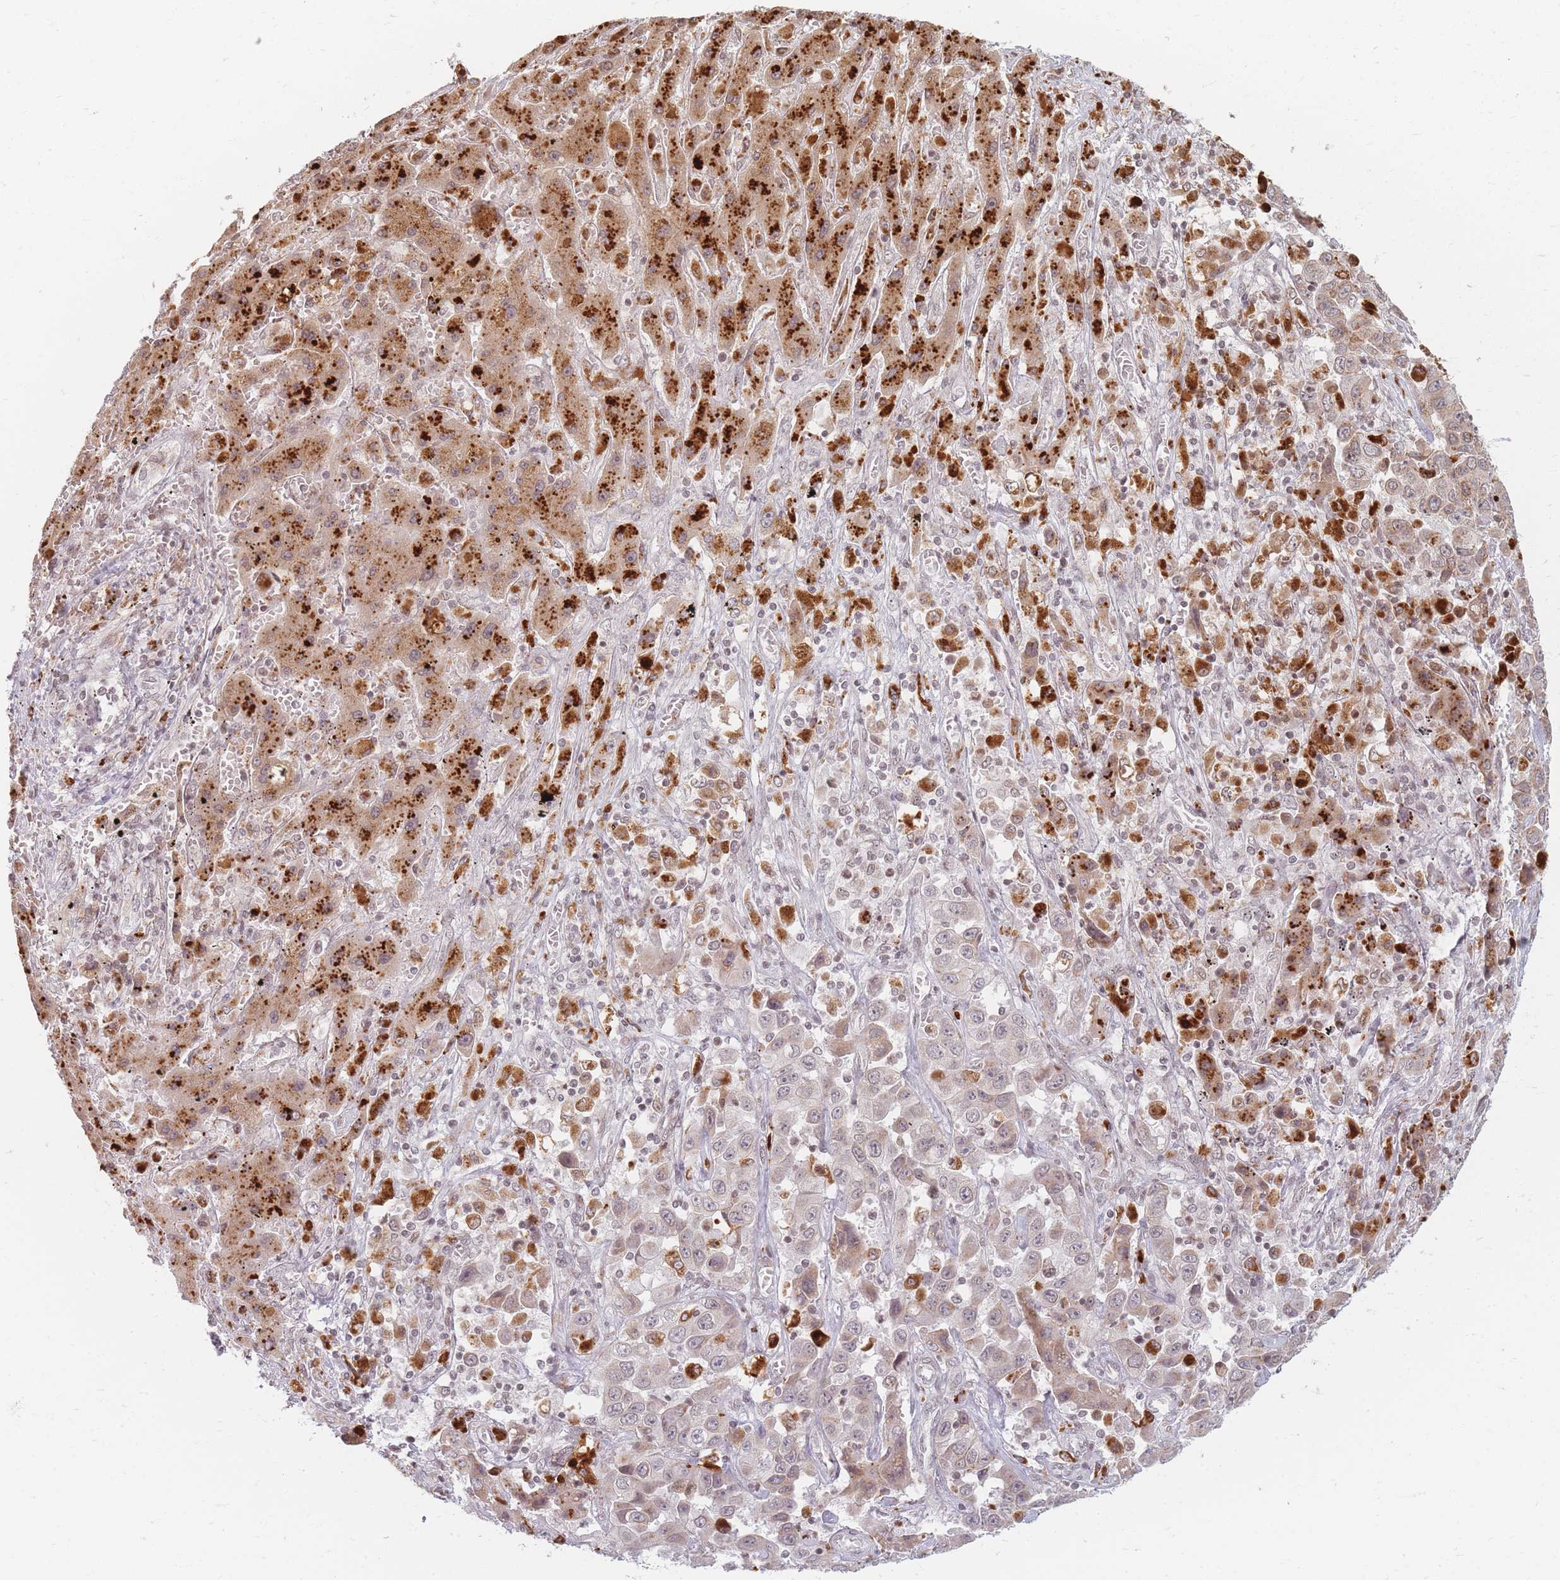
{"staining": {"intensity": "weak", "quantity": ">75%", "location": "cytoplasmic/membranous,nuclear"}, "tissue": "liver cancer", "cell_type": "Tumor cells", "image_type": "cancer", "snomed": [{"axis": "morphology", "description": "Cholangiocarcinoma"}, {"axis": "topography", "description": "Liver"}], "caption": "Human liver cancer stained with a protein marker demonstrates weak staining in tumor cells.", "gene": "SPATA45", "patient": {"sex": "female", "age": 52}}